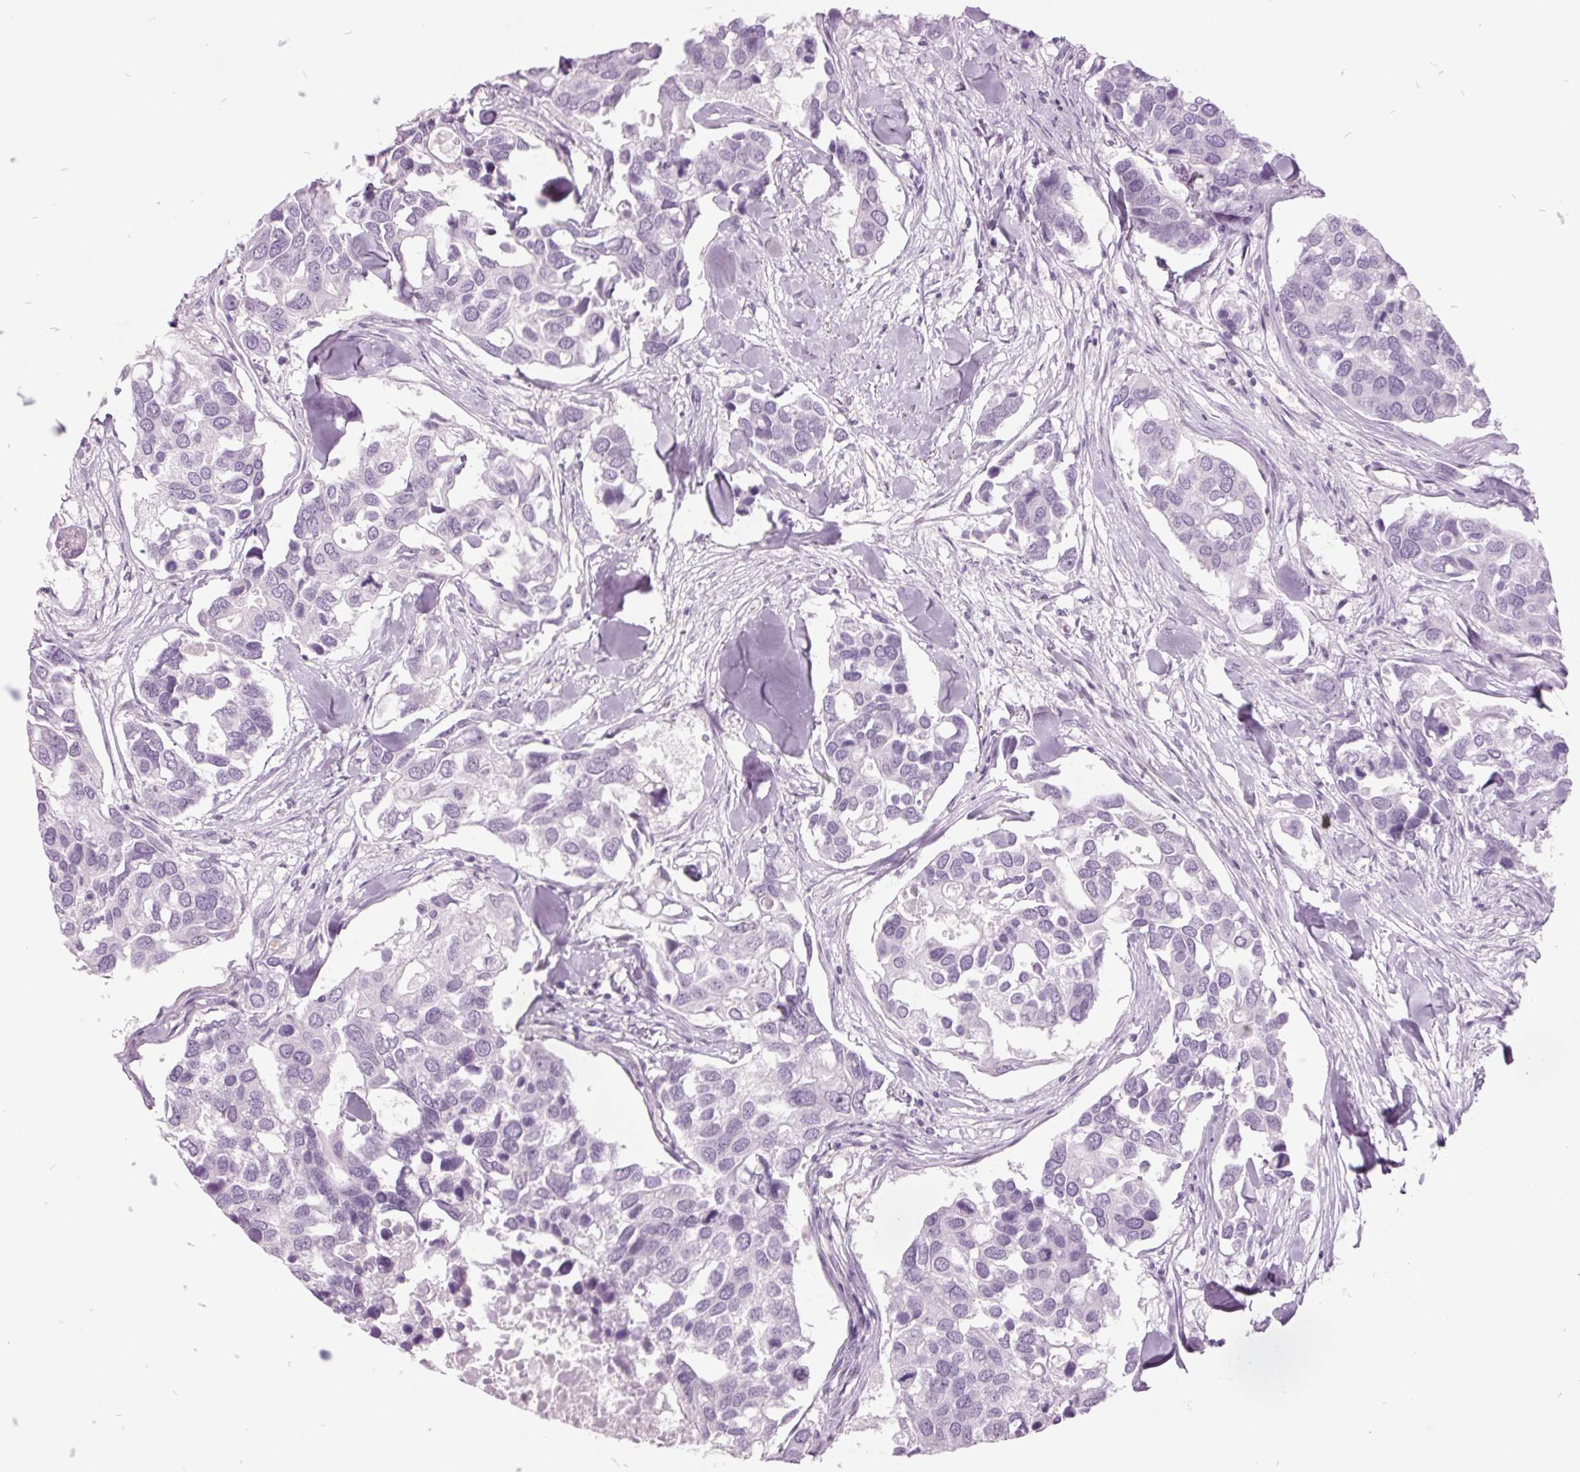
{"staining": {"intensity": "negative", "quantity": "none", "location": "none"}, "tissue": "breast cancer", "cell_type": "Tumor cells", "image_type": "cancer", "snomed": [{"axis": "morphology", "description": "Duct carcinoma"}, {"axis": "topography", "description": "Breast"}], "caption": "This micrograph is of breast cancer stained with IHC to label a protein in brown with the nuclei are counter-stained blue. There is no staining in tumor cells.", "gene": "ODAD2", "patient": {"sex": "female", "age": 83}}